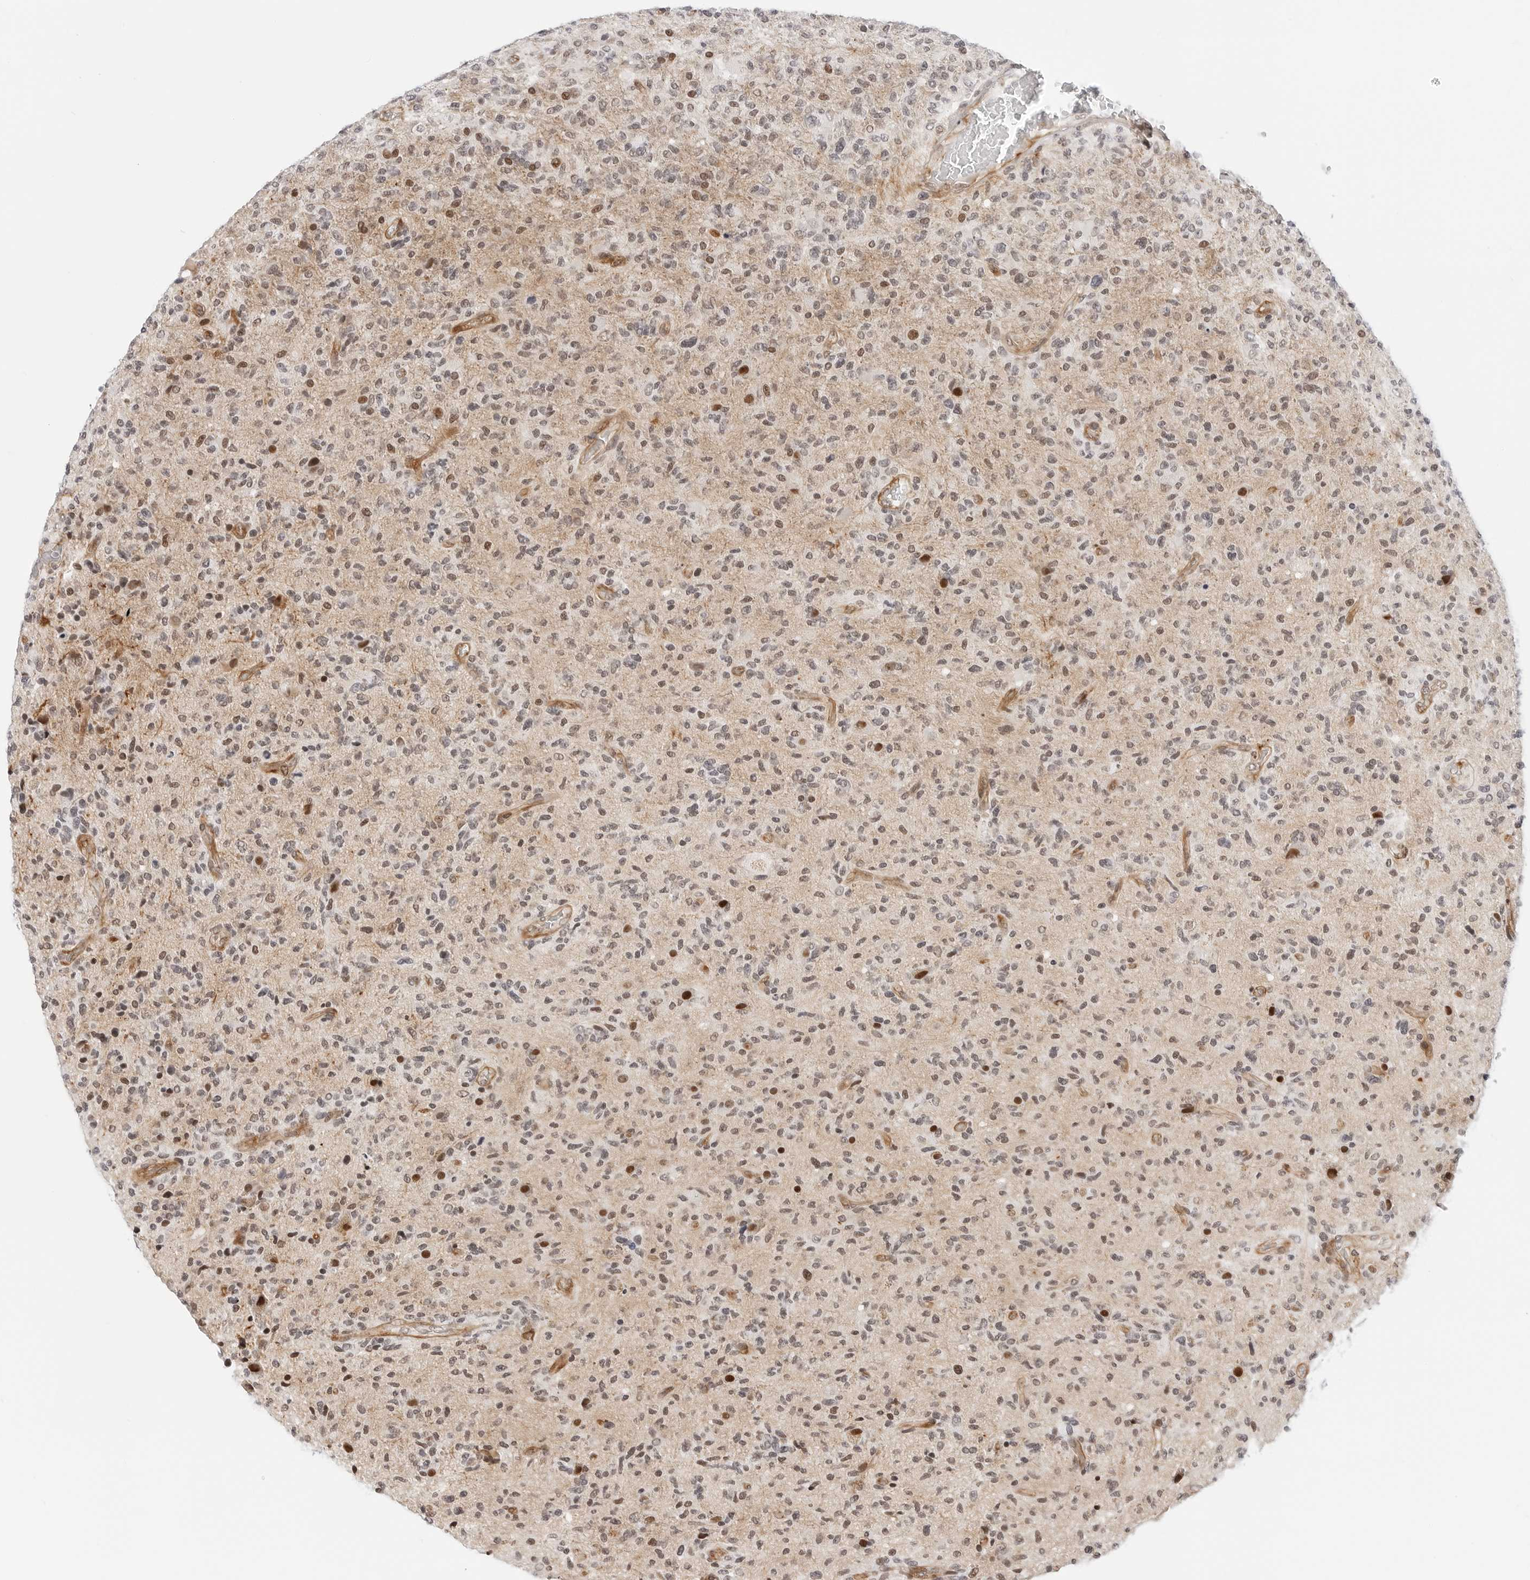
{"staining": {"intensity": "moderate", "quantity": "25%-75%", "location": "nuclear"}, "tissue": "glioma", "cell_type": "Tumor cells", "image_type": "cancer", "snomed": [{"axis": "morphology", "description": "Glioma, malignant, High grade"}, {"axis": "topography", "description": "Brain"}], "caption": "Immunohistochemistry (IHC) micrograph of glioma stained for a protein (brown), which displays medium levels of moderate nuclear staining in about 25%-75% of tumor cells.", "gene": "ZNF613", "patient": {"sex": "male", "age": 72}}